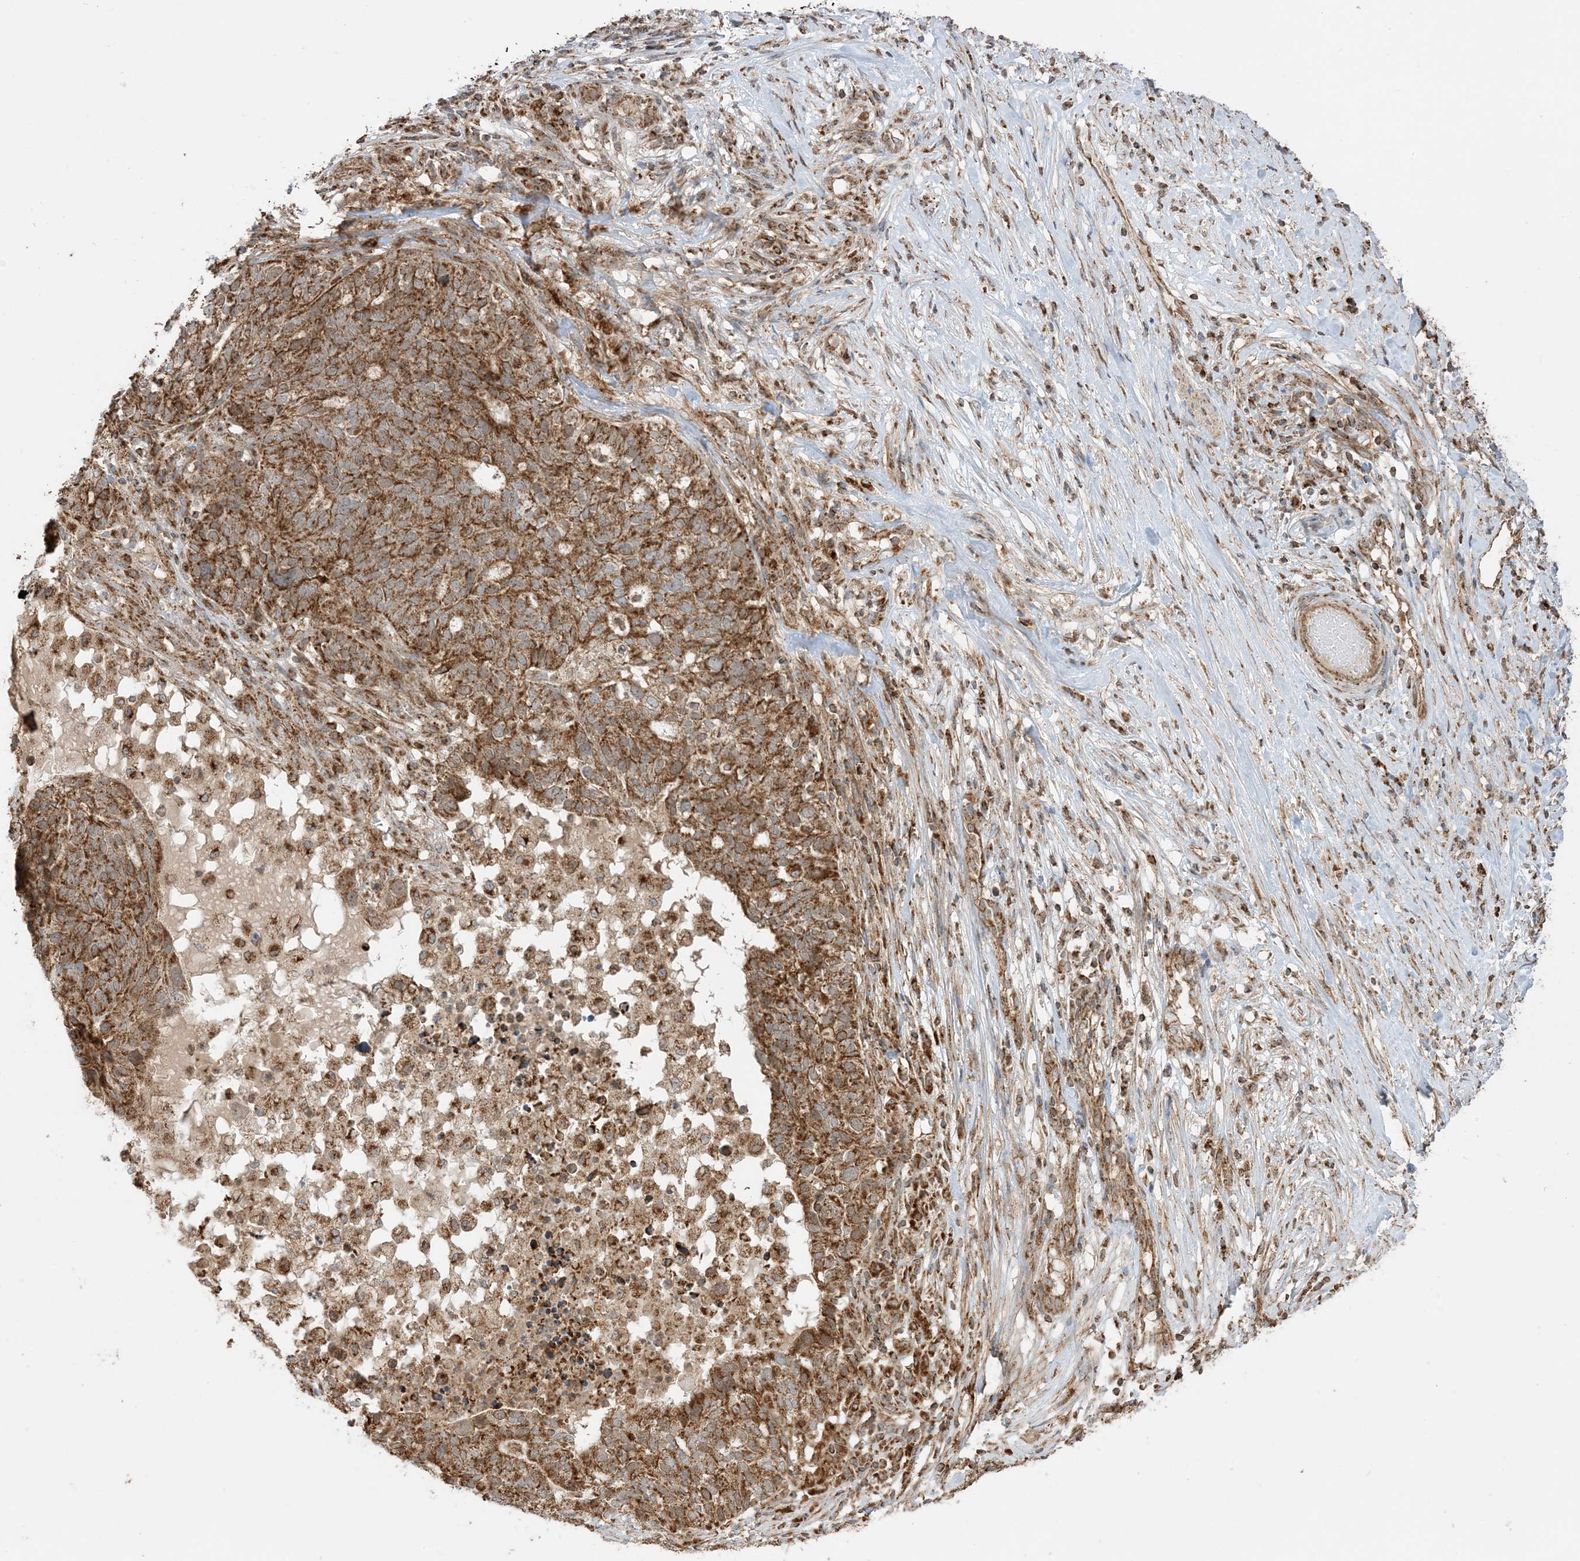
{"staining": {"intensity": "strong", "quantity": ">75%", "location": "cytoplasmic/membranous"}, "tissue": "ovarian cancer", "cell_type": "Tumor cells", "image_type": "cancer", "snomed": [{"axis": "morphology", "description": "Cystadenocarcinoma, serous, NOS"}, {"axis": "topography", "description": "Ovary"}], "caption": "Brown immunohistochemical staining in ovarian cancer exhibits strong cytoplasmic/membranous expression in about >75% of tumor cells.", "gene": "N4BP3", "patient": {"sex": "female", "age": 59}}